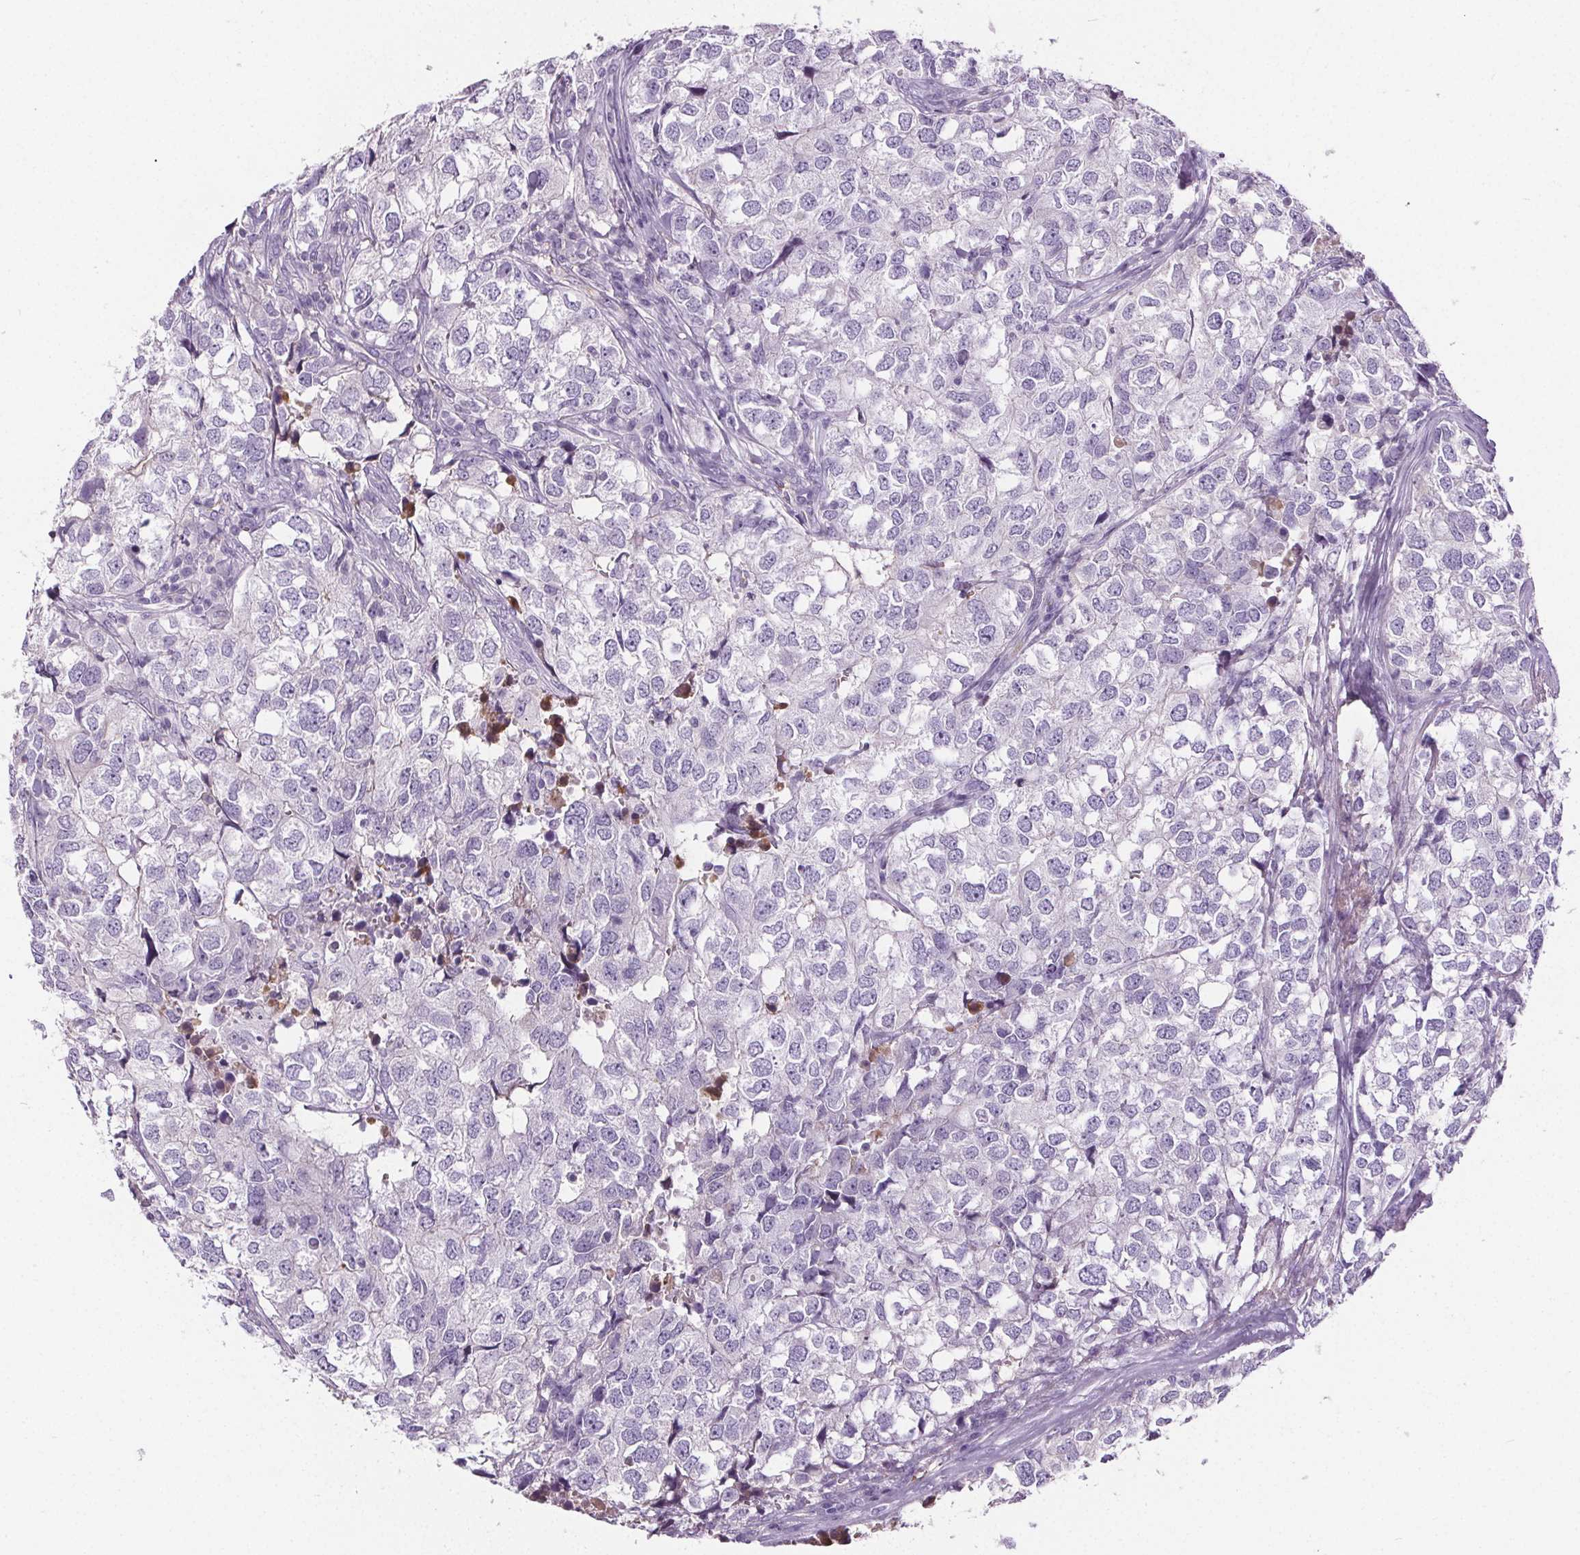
{"staining": {"intensity": "negative", "quantity": "none", "location": "none"}, "tissue": "breast cancer", "cell_type": "Tumor cells", "image_type": "cancer", "snomed": [{"axis": "morphology", "description": "Duct carcinoma"}, {"axis": "topography", "description": "Breast"}], "caption": "IHC of human breast intraductal carcinoma reveals no staining in tumor cells. Brightfield microscopy of IHC stained with DAB (brown) and hematoxylin (blue), captured at high magnification.", "gene": "CD5L", "patient": {"sex": "female", "age": 30}}